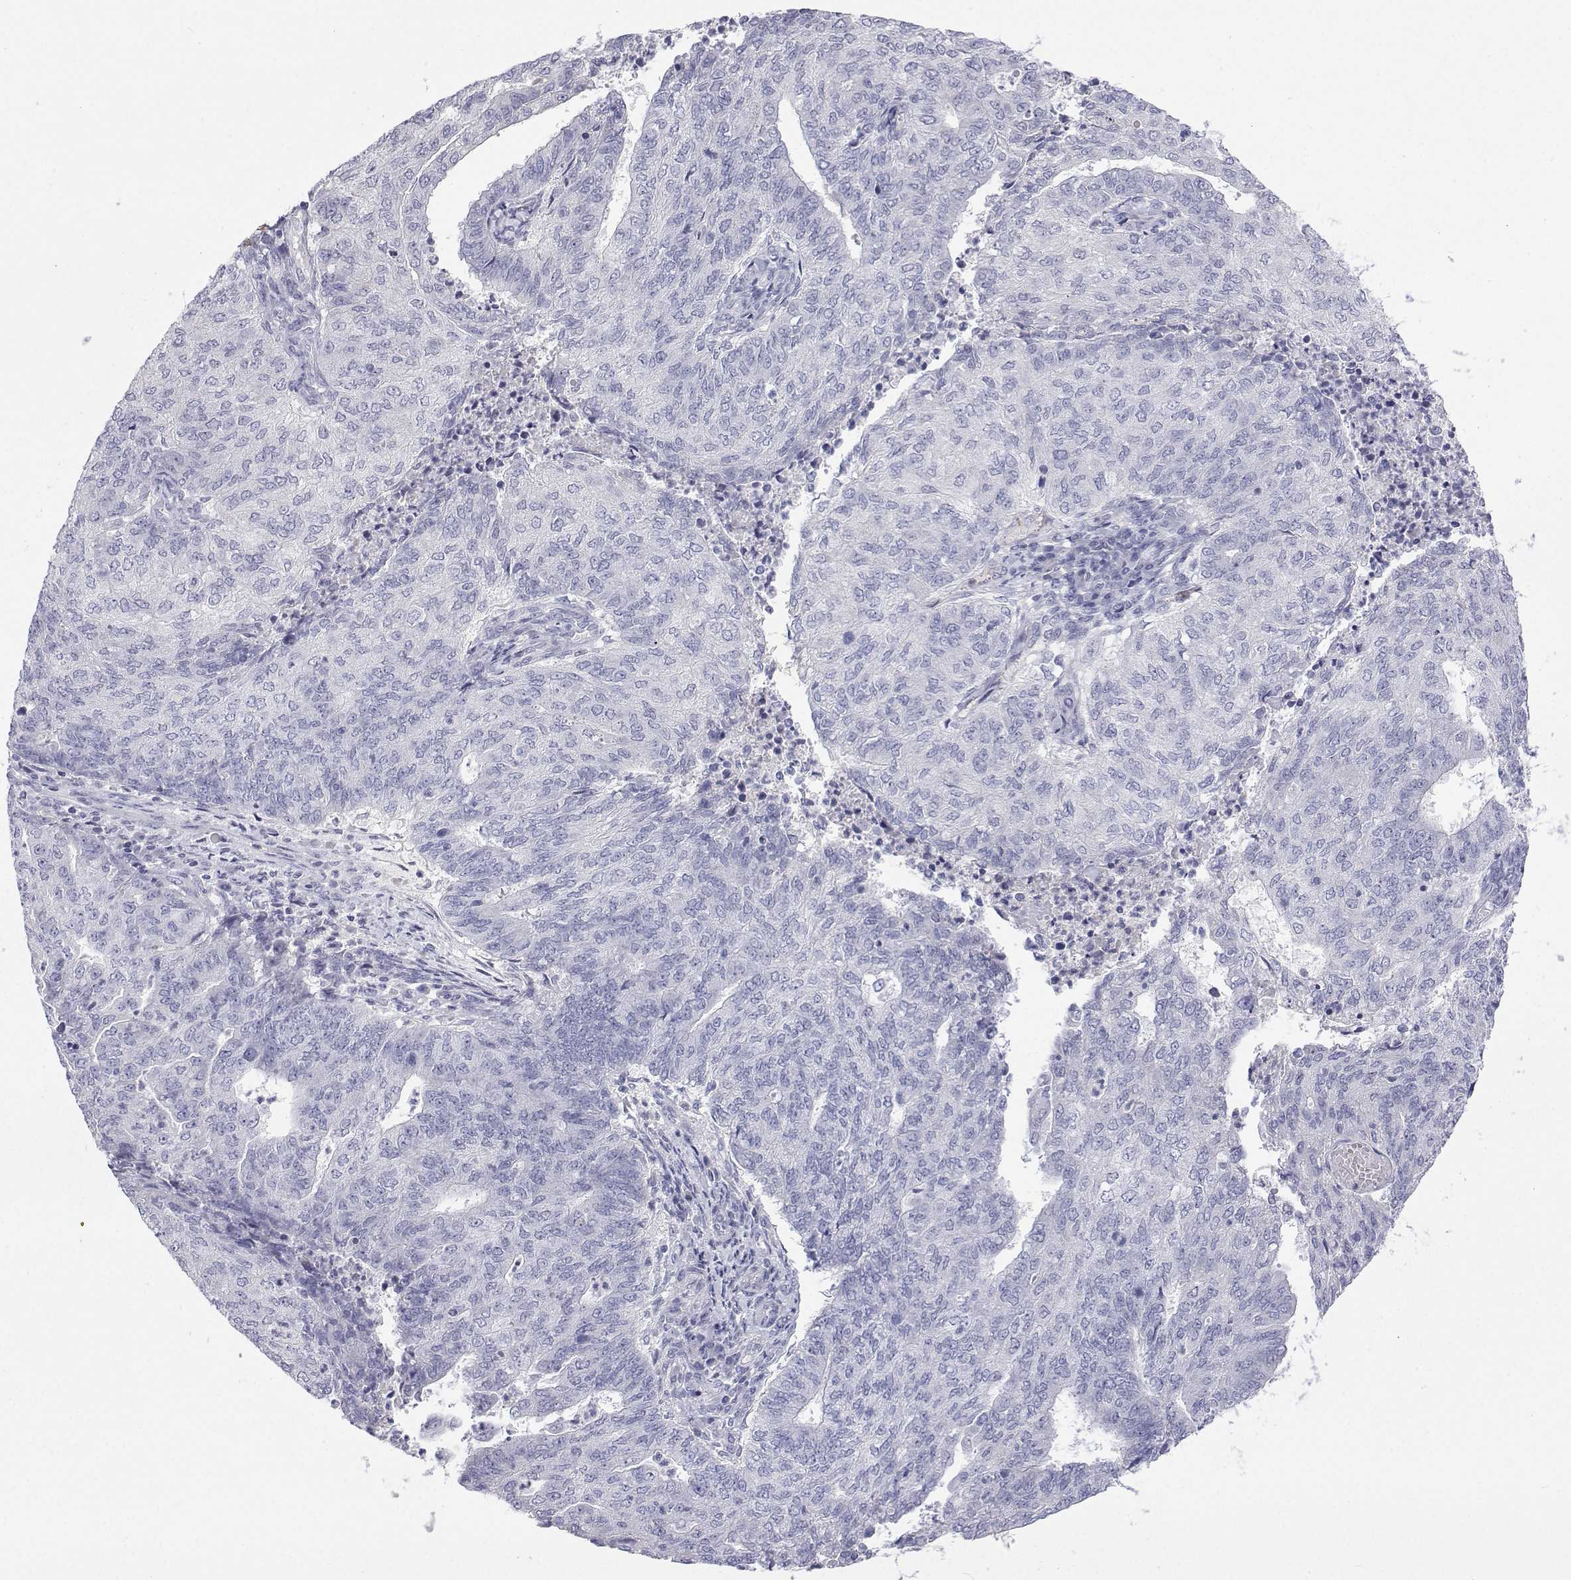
{"staining": {"intensity": "negative", "quantity": "none", "location": "none"}, "tissue": "endometrial cancer", "cell_type": "Tumor cells", "image_type": "cancer", "snomed": [{"axis": "morphology", "description": "Adenocarcinoma, NOS"}, {"axis": "topography", "description": "Endometrium"}], "caption": "Endometrial cancer (adenocarcinoma) stained for a protein using IHC shows no staining tumor cells.", "gene": "ANKRD65", "patient": {"sex": "female", "age": 82}}